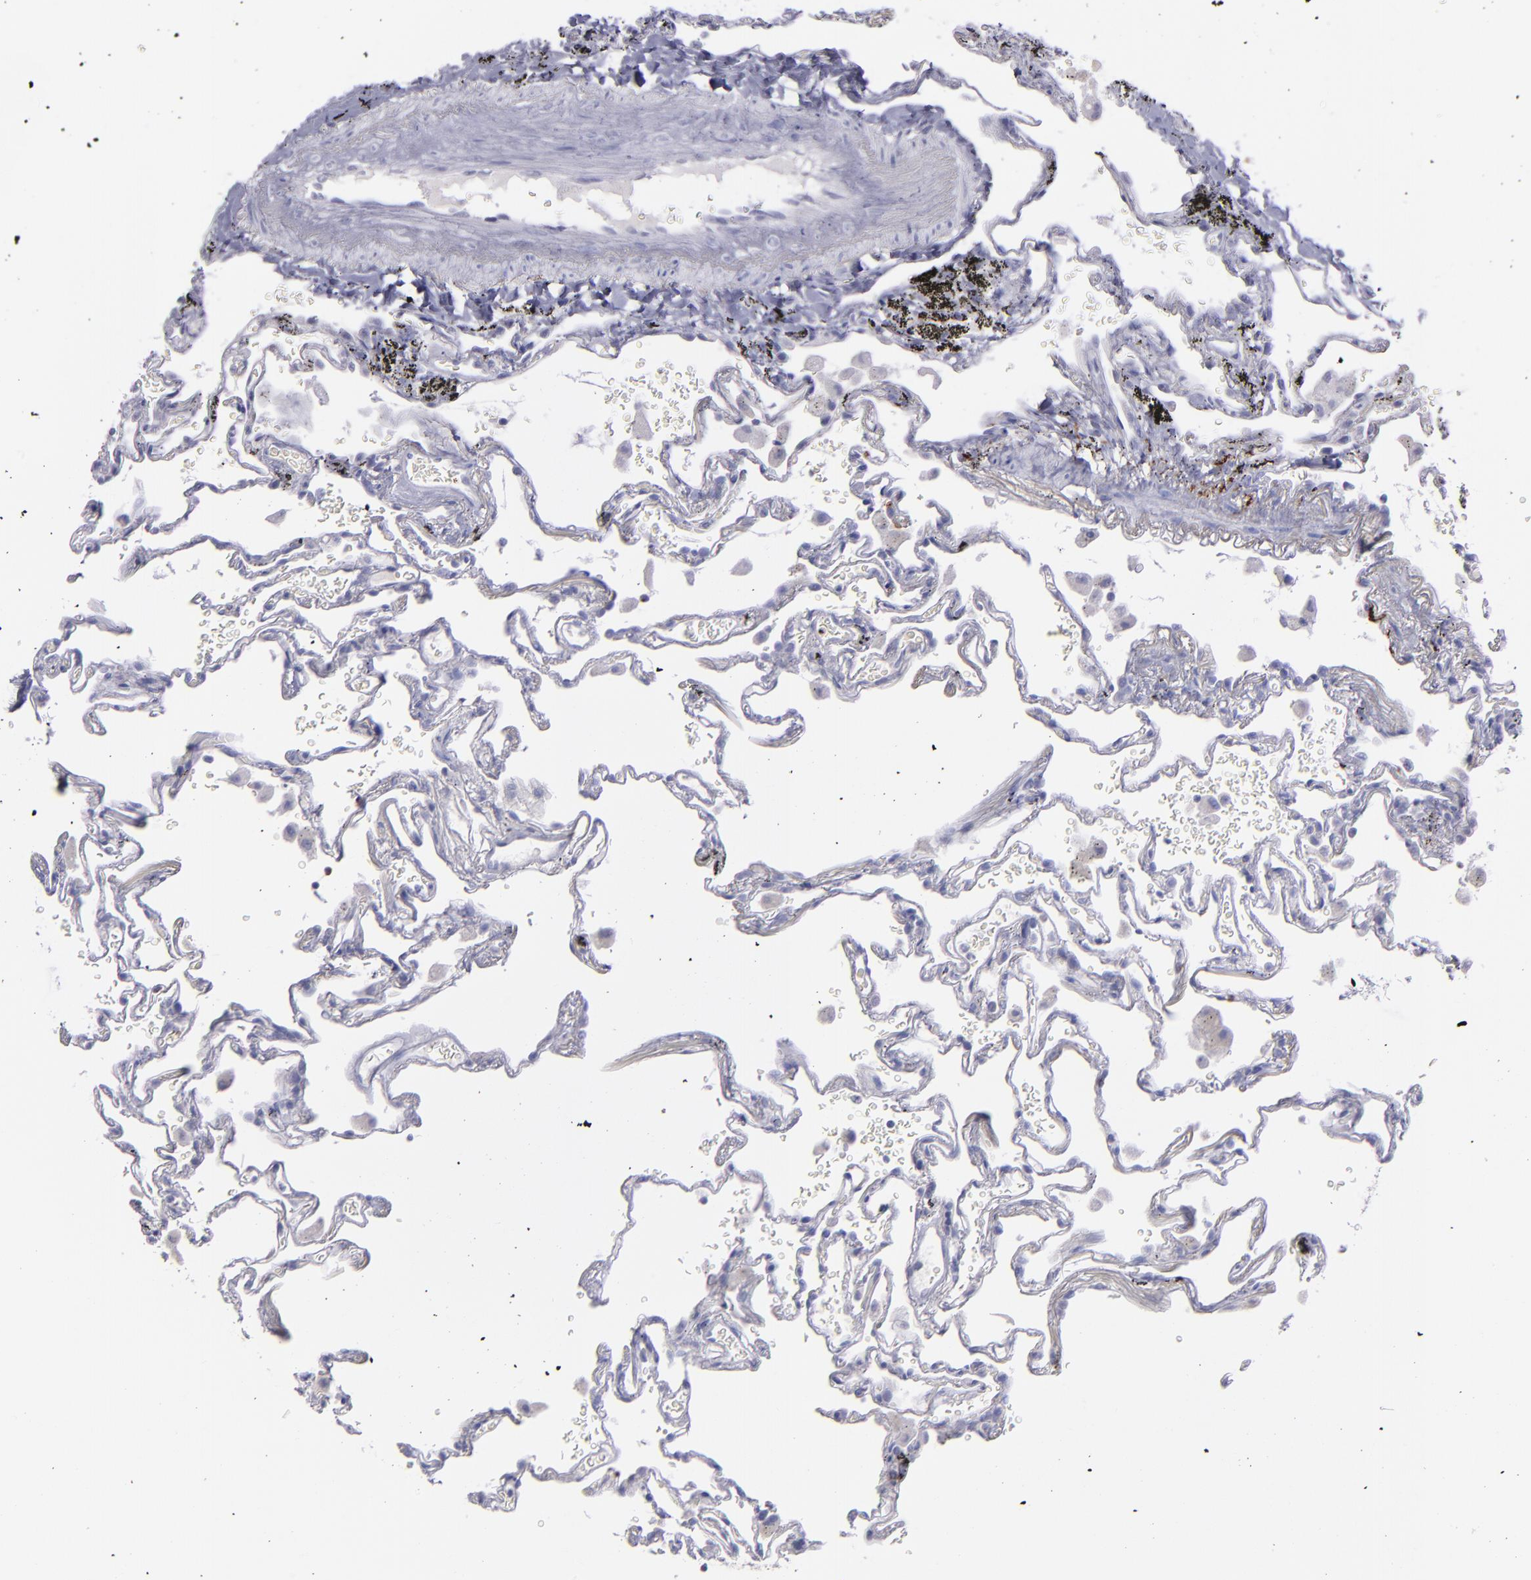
{"staining": {"intensity": "negative", "quantity": "none", "location": "none"}, "tissue": "lung", "cell_type": "Alveolar cells", "image_type": "normal", "snomed": [{"axis": "morphology", "description": "Normal tissue, NOS"}, {"axis": "morphology", "description": "Inflammation, NOS"}, {"axis": "topography", "description": "Lung"}], "caption": "IHC image of unremarkable lung stained for a protein (brown), which exhibits no staining in alveolar cells. Nuclei are stained in blue.", "gene": "SNAP25", "patient": {"sex": "male", "age": 69}}